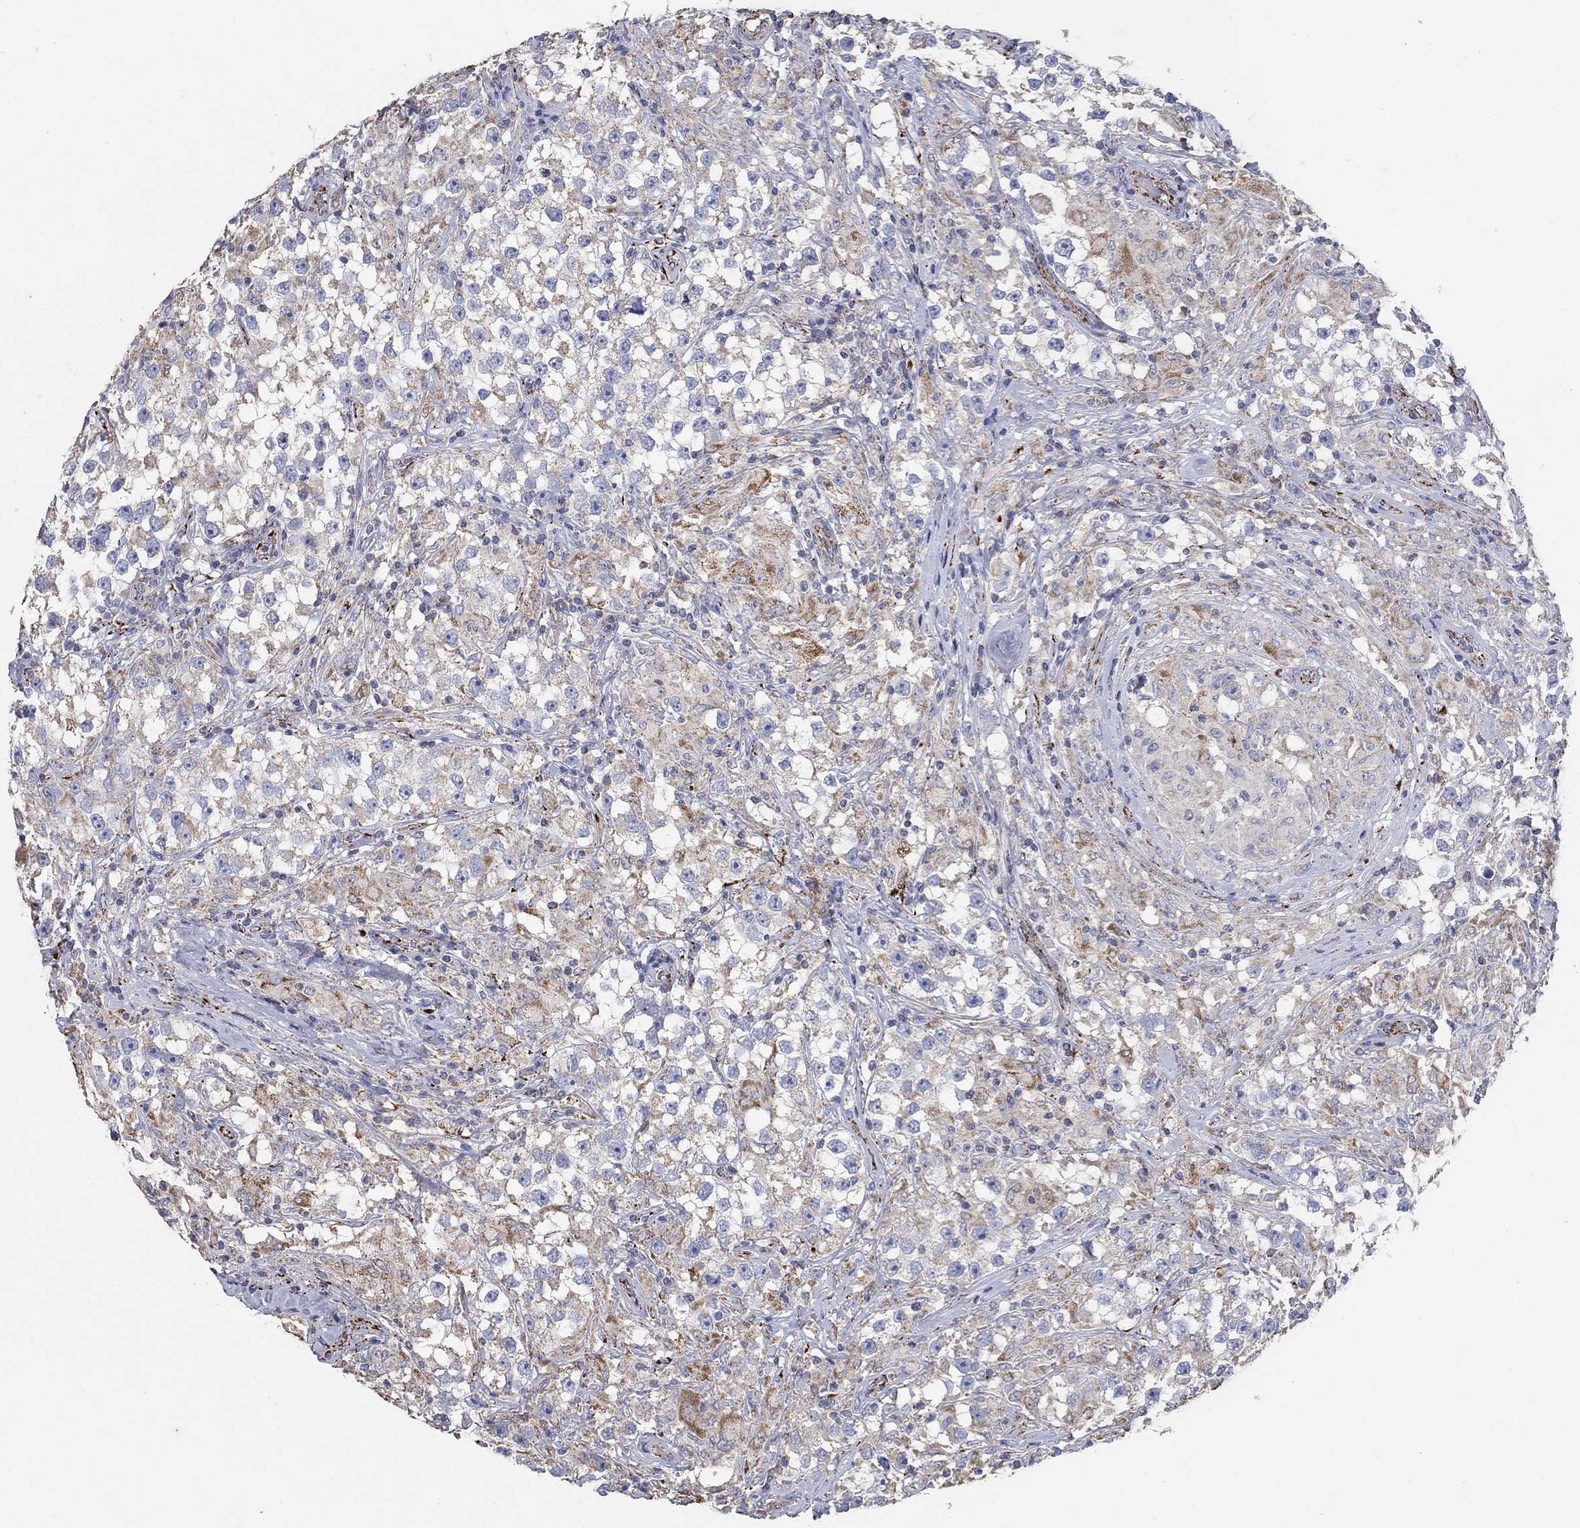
{"staining": {"intensity": "weak", "quantity": "25%-75%", "location": "cytoplasmic/membranous"}, "tissue": "testis cancer", "cell_type": "Tumor cells", "image_type": "cancer", "snomed": [{"axis": "morphology", "description": "Seminoma, NOS"}, {"axis": "topography", "description": "Testis"}], "caption": "Protein staining of testis seminoma tissue shows weak cytoplasmic/membranous positivity in about 25%-75% of tumor cells. The protein of interest is shown in brown color, while the nuclei are stained blue.", "gene": "PNPLA2", "patient": {"sex": "male", "age": 46}}